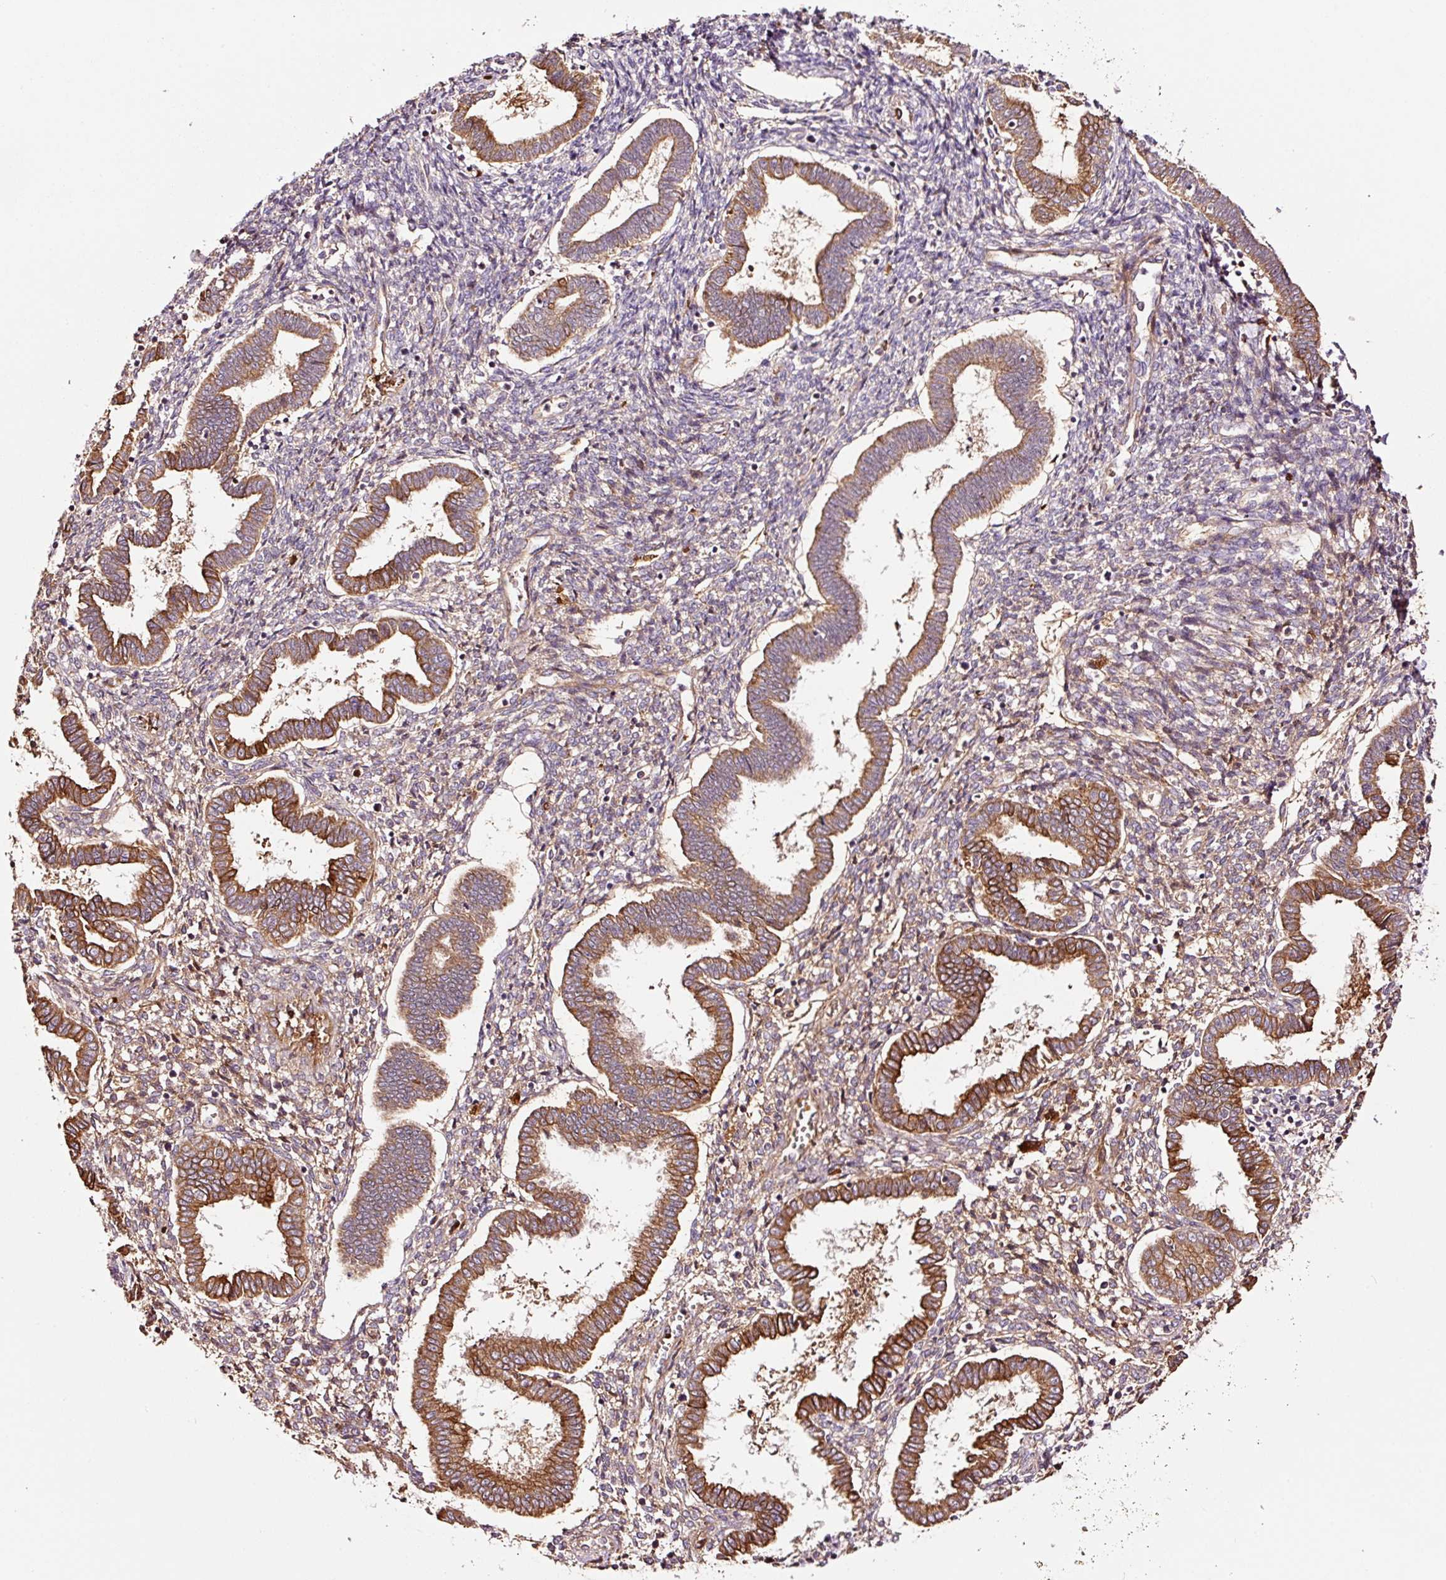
{"staining": {"intensity": "moderate", "quantity": "<25%", "location": "cytoplasmic/membranous"}, "tissue": "endometrium", "cell_type": "Cells in endometrial stroma", "image_type": "normal", "snomed": [{"axis": "morphology", "description": "Normal tissue, NOS"}, {"axis": "topography", "description": "Endometrium"}], "caption": "A histopathology image of human endometrium stained for a protein demonstrates moderate cytoplasmic/membranous brown staining in cells in endometrial stroma. (Brightfield microscopy of DAB IHC at high magnification).", "gene": "PGLYRP2", "patient": {"sex": "female", "age": 24}}